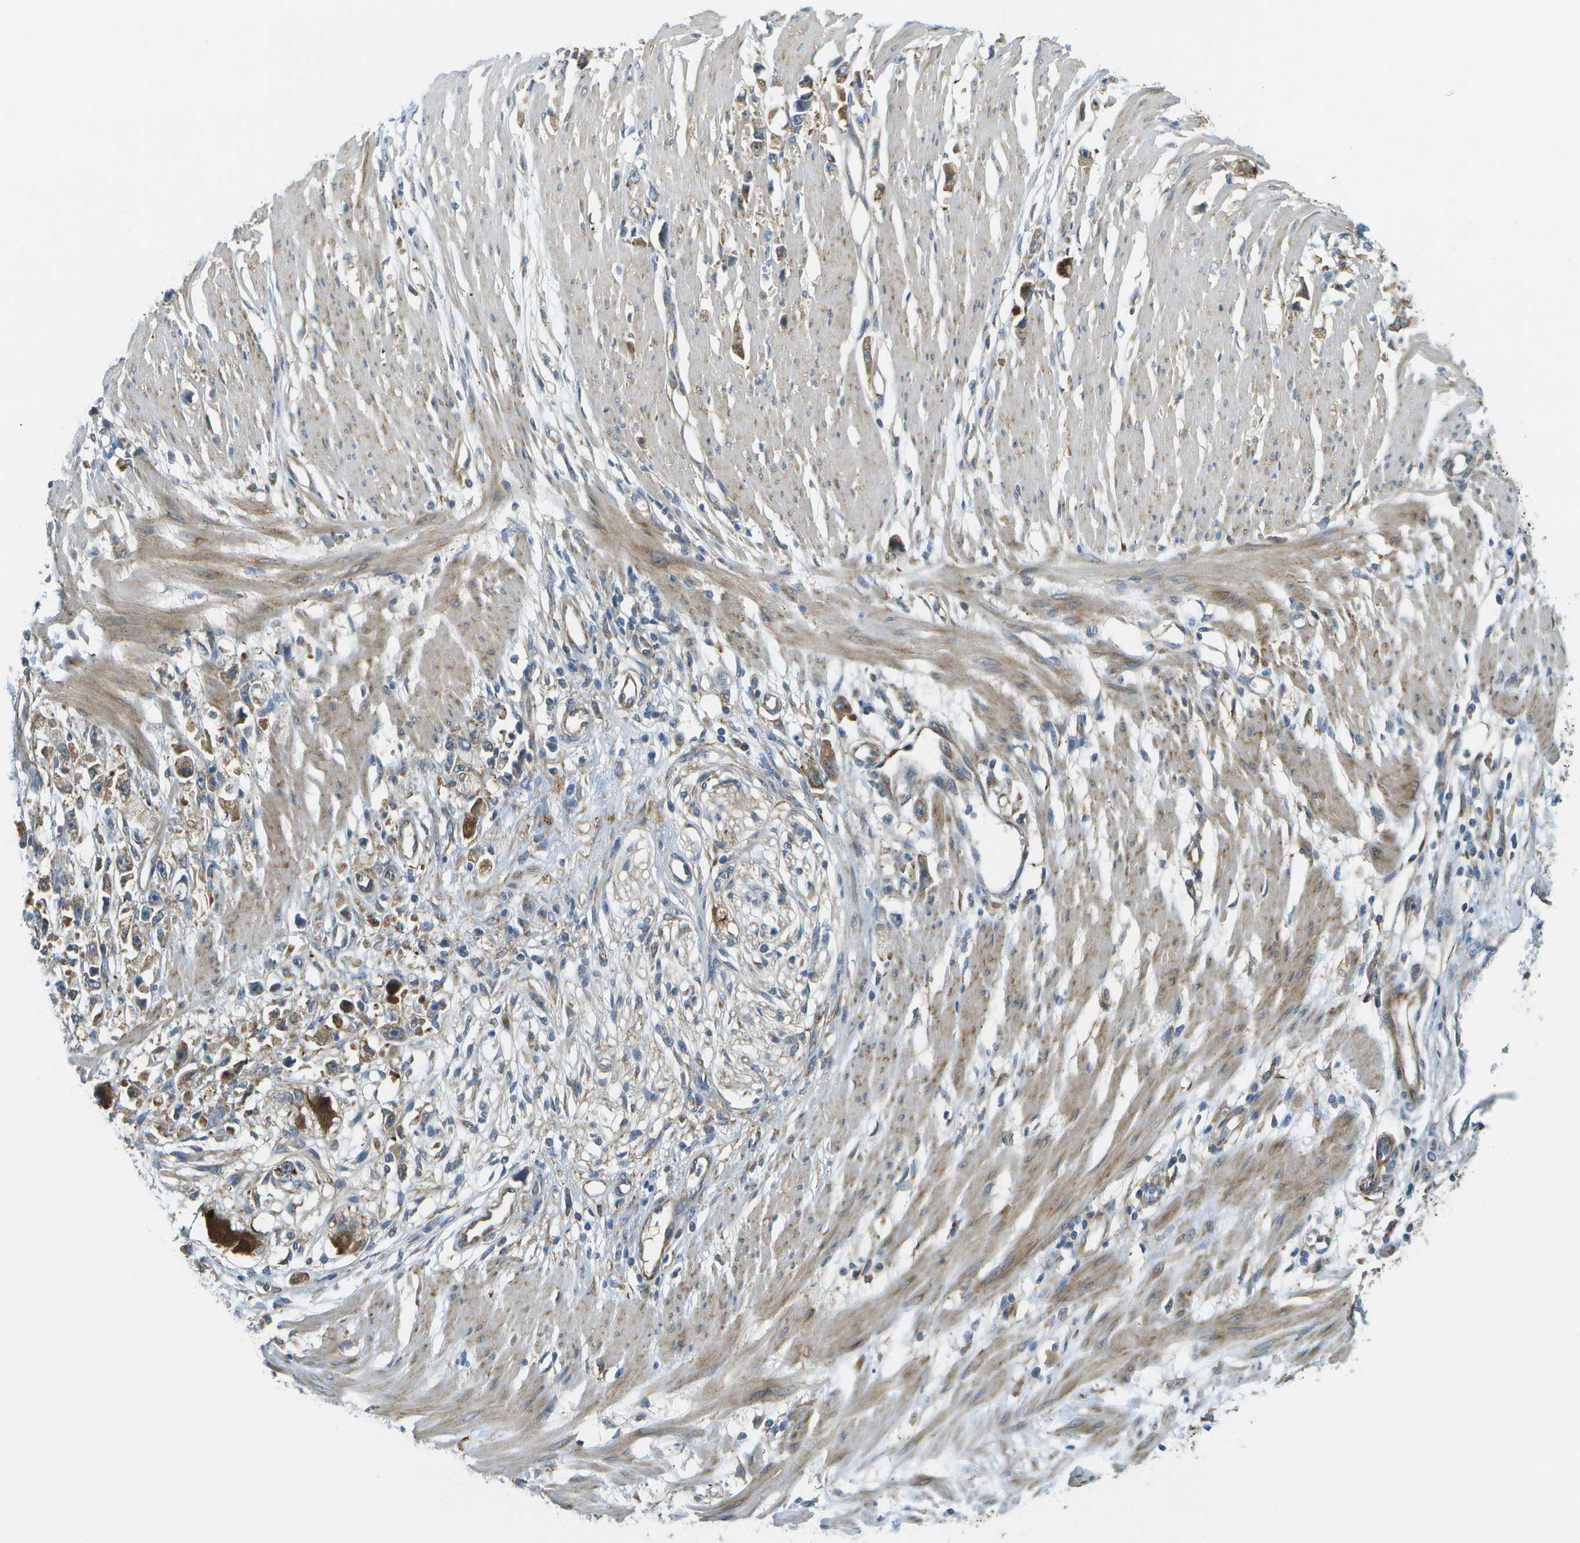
{"staining": {"intensity": "strong", "quantity": "25%-75%", "location": "cytoplasmic/membranous"}, "tissue": "stomach cancer", "cell_type": "Tumor cells", "image_type": "cancer", "snomed": [{"axis": "morphology", "description": "Adenocarcinoma, NOS"}, {"axis": "topography", "description": "Stomach"}], "caption": "Human stomach cancer stained for a protein (brown) exhibits strong cytoplasmic/membranous positive expression in approximately 25%-75% of tumor cells.", "gene": "WNK2", "patient": {"sex": "female", "age": 59}}